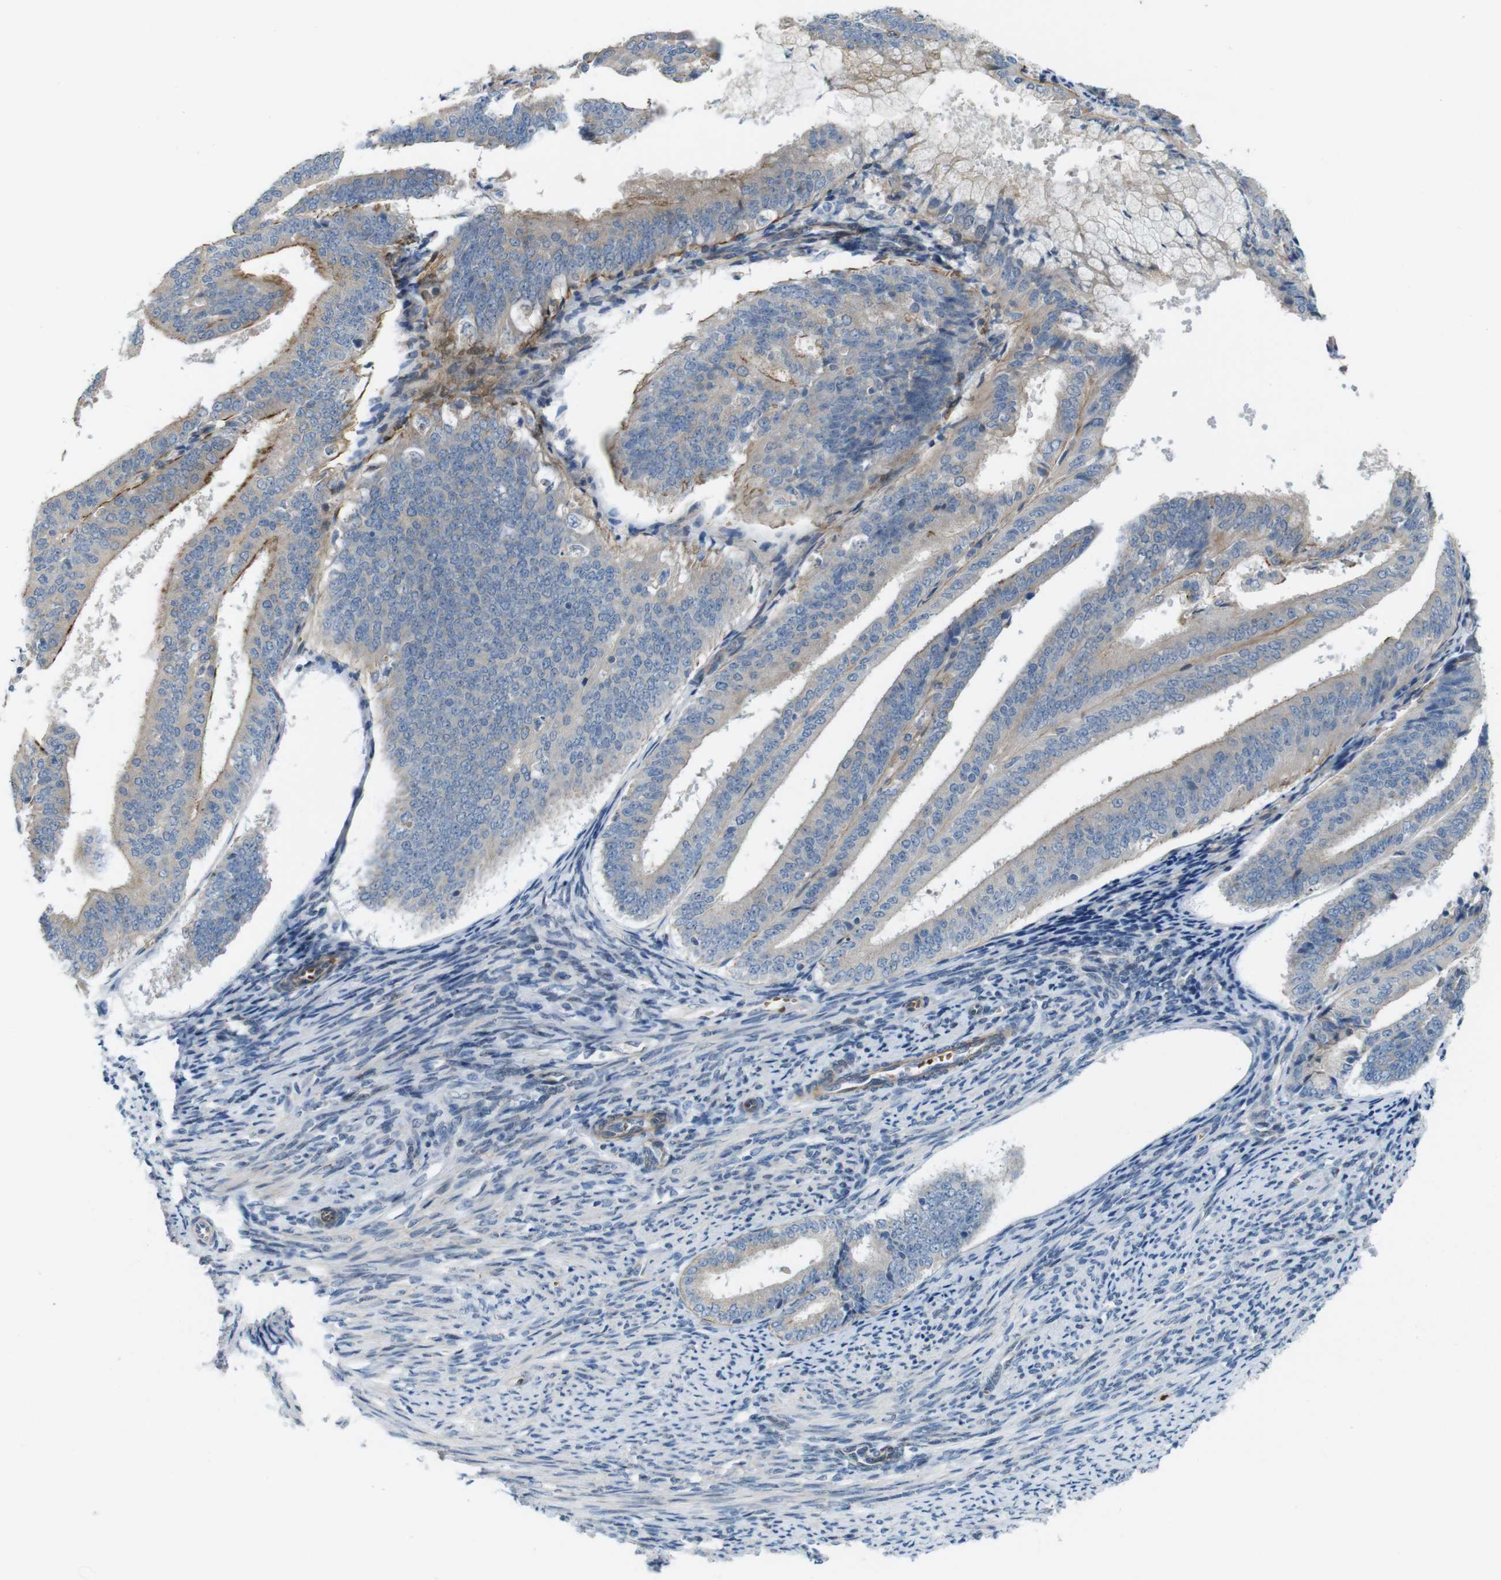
{"staining": {"intensity": "weak", "quantity": ">75%", "location": "cytoplasmic/membranous"}, "tissue": "endometrial cancer", "cell_type": "Tumor cells", "image_type": "cancer", "snomed": [{"axis": "morphology", "description": "Adenocarcinoma, NOS"}, {"axis": "topography", "description": "Endometrium"}], "caption": "Protein staining of endometrial adenocarcinoma tissue shows weak cytoplasmic/membranous staining in approximately >75% of tumor cells.", "gene": "SKI", "patient": {"sex": "female", "age": 63}}